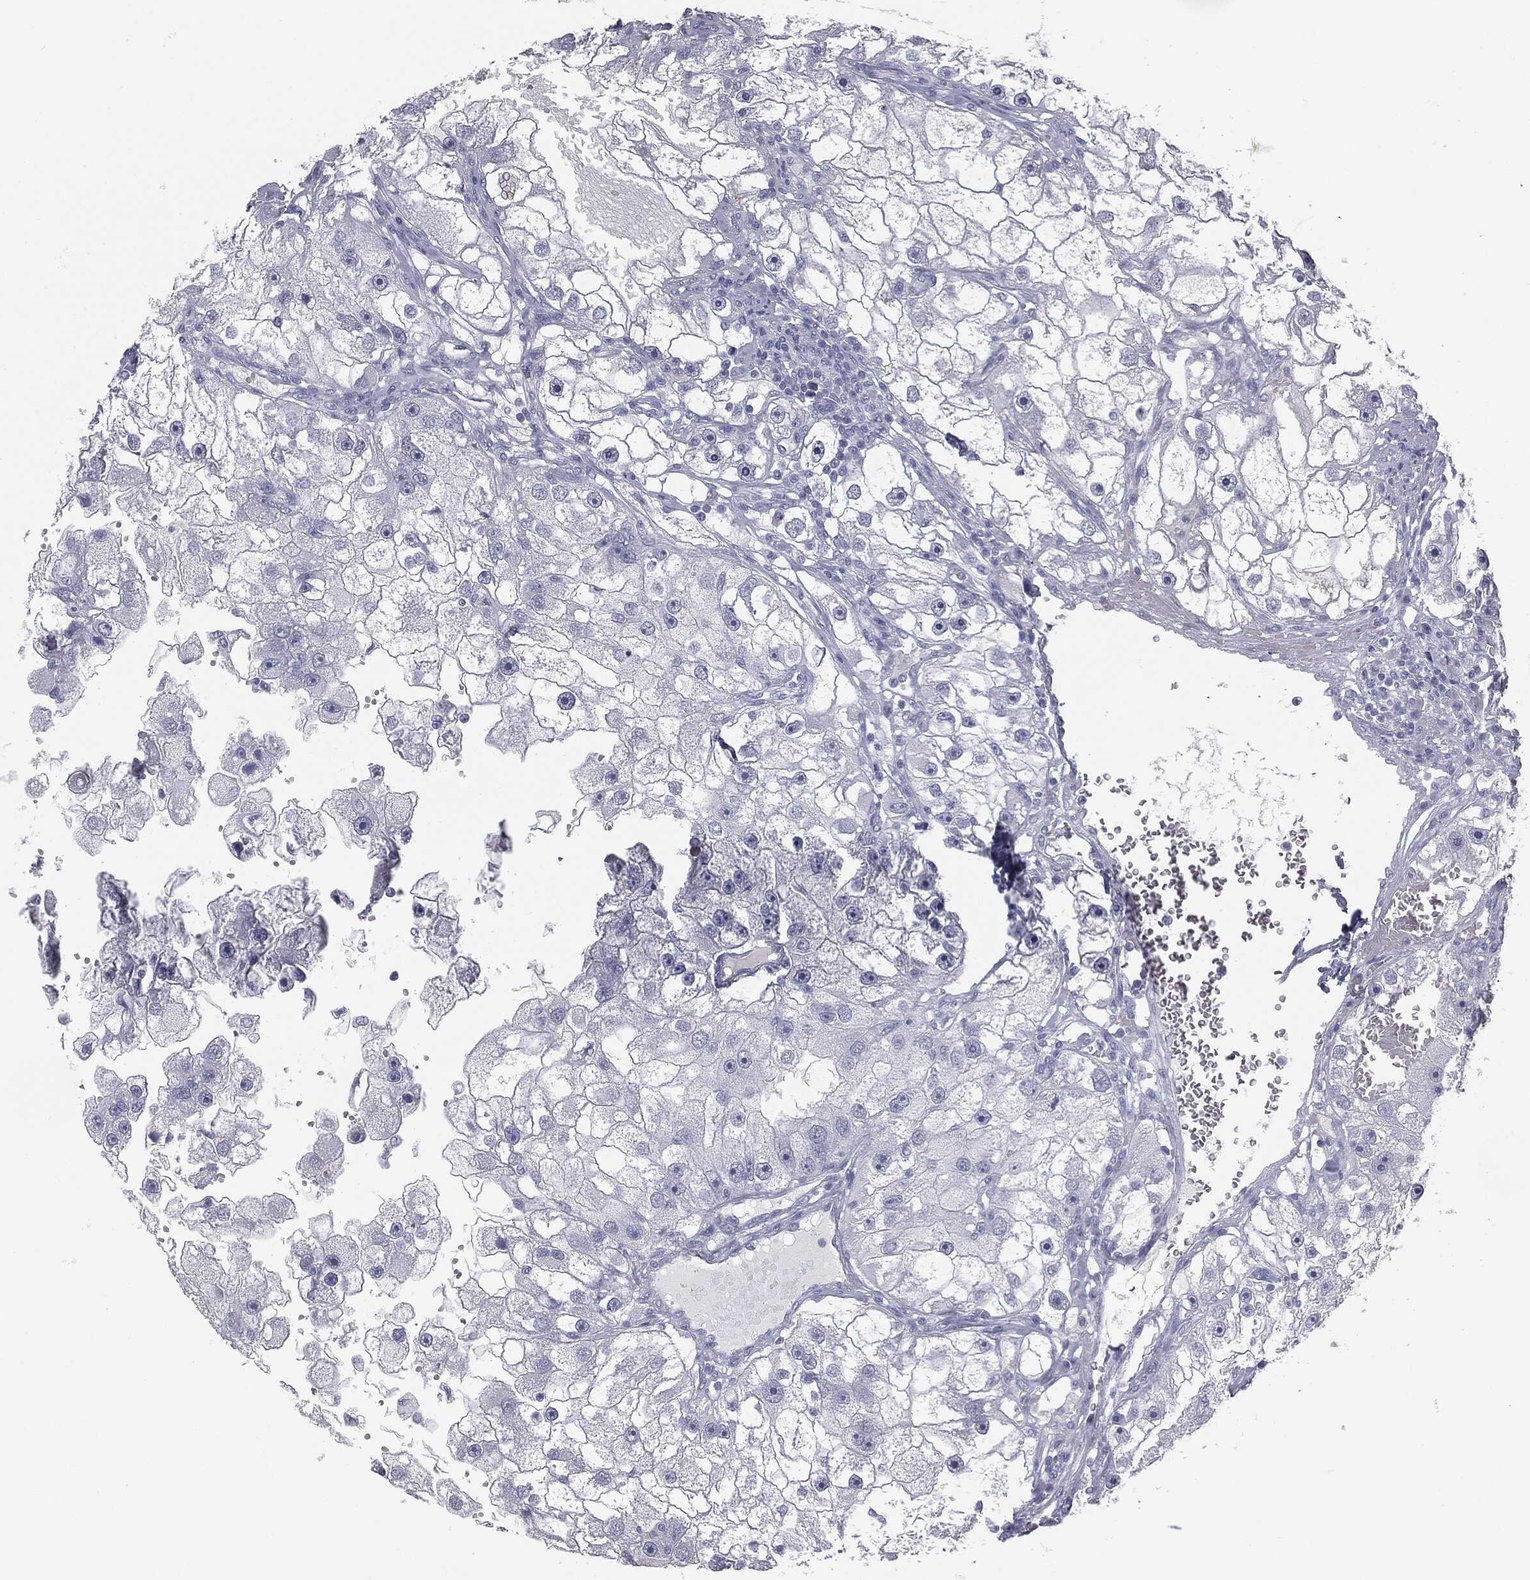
{"staining": {"intensity": "negative", "quantity": "none", "location": "none"}, "tissue": "renal cancer", "cell_type": "Tumor cells", "image_type": "cancer", "snomed": [{"axis": "morphology", "description": "Adenocarcinoma, NOS"}, {"axis": "topography", "description": "Kidney"}], "caption": "DAB (3,3'-diaminobenzidine) immunohistochemical staining of renal cancer reveals no significant staining in tumor cells.", "gene": "MUC5AC", "patient": {"sex": "male", "age": 63}}